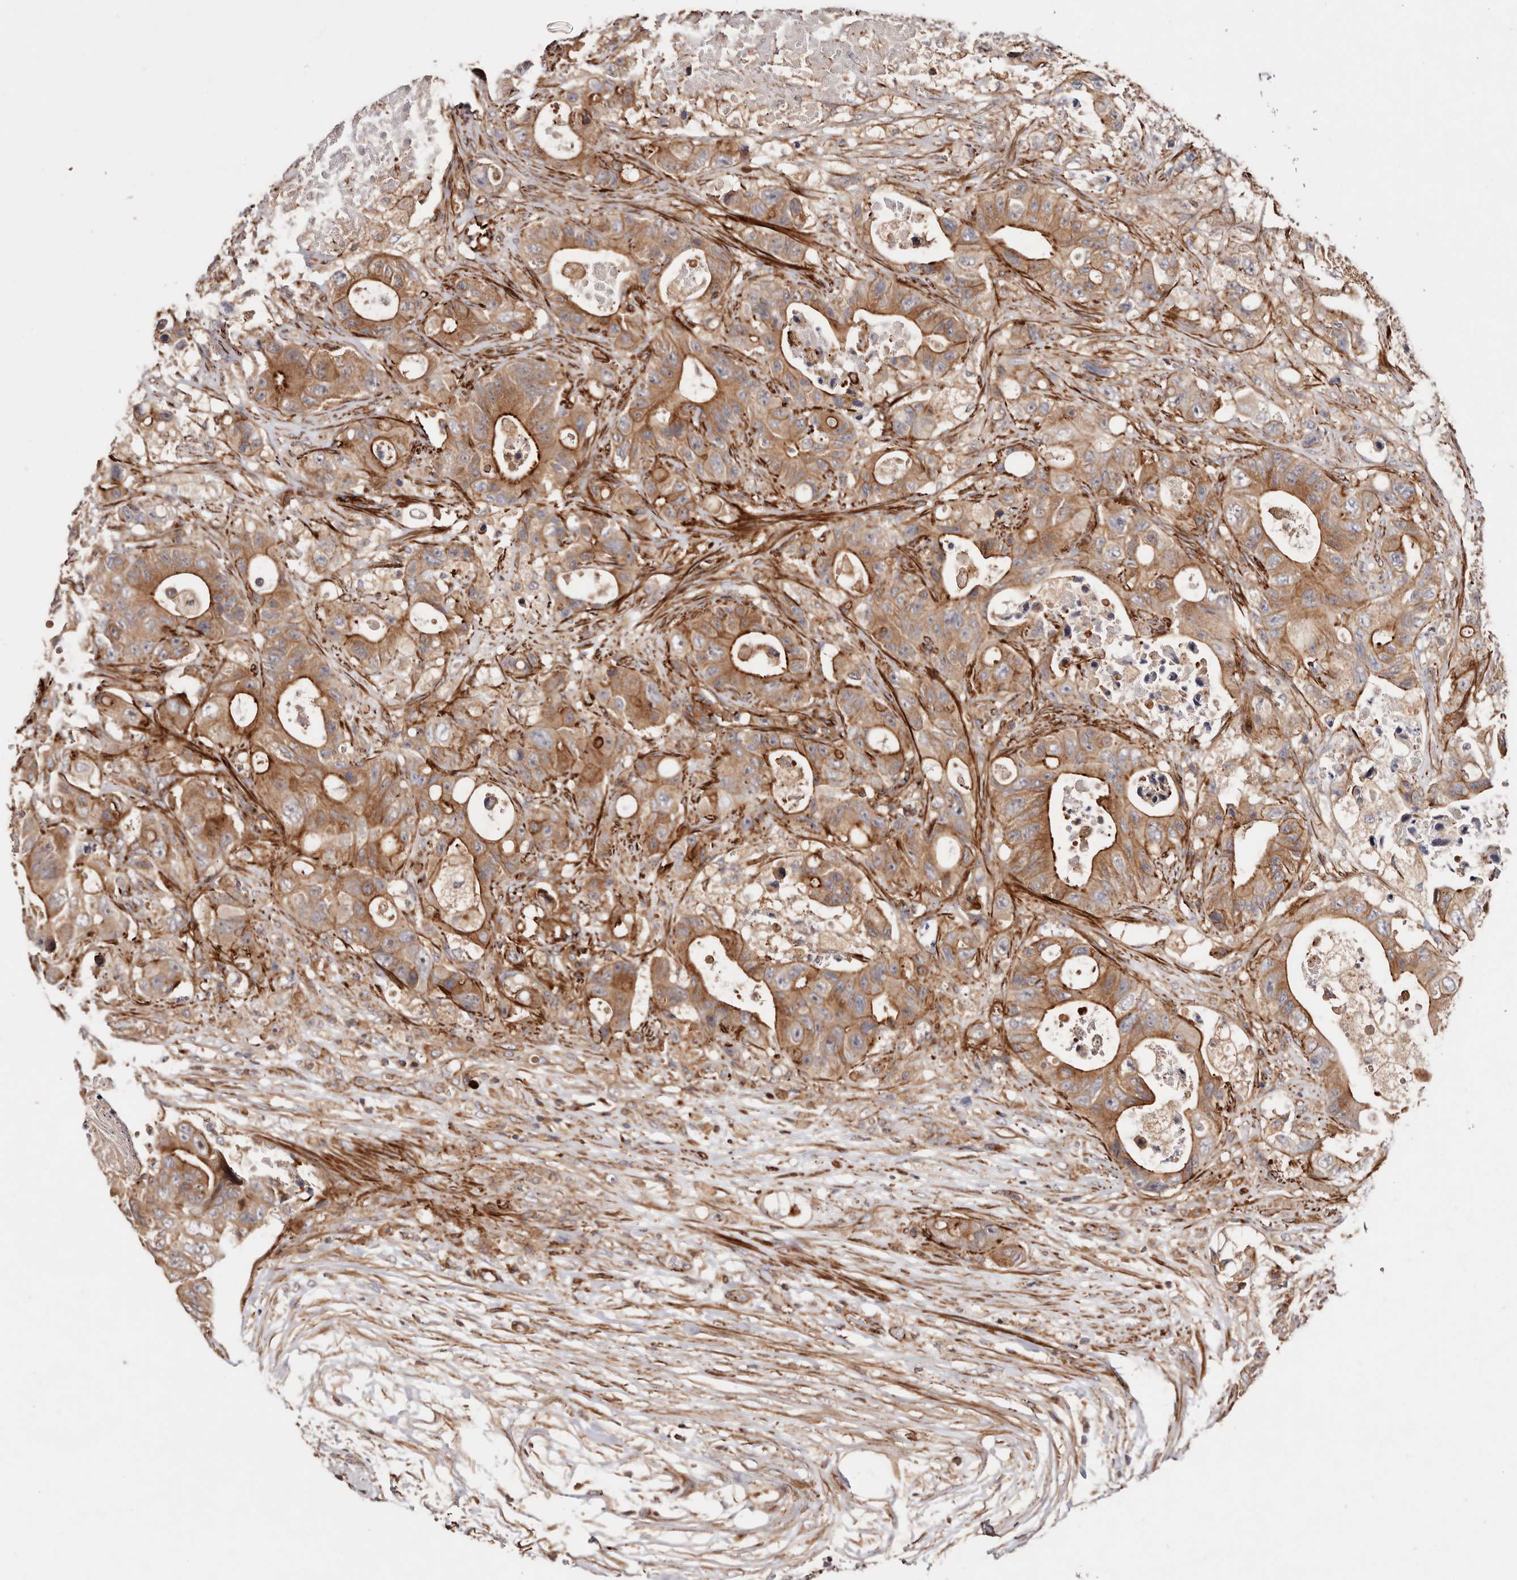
{"staining": {"intensity": "moderate", "quantity": ">75%", "location": "cytoplasmic/membranous"}, "tissue": "colorectal cancer", "cell_type": "Tumor cells", "image_type": "cancer", "snomed": [{"axis": "morphology", "description": "Adenocarcinoma, NOS"}, {"axis": "topography", "description": "Colon"}], "caption": "Tumor cells show moderate cytoplasmic/membranous positivity in approximately >75% of cells in colorectal adenocarcinoma. The protein is stained brown, and the nuclei are stained in blue (DAB (3,3'-diaminobenzidine) IHC with brightfield microscopy, high magnification).", "gene": "PTPN22", "patient": {"sex": "female", "age": 46}}